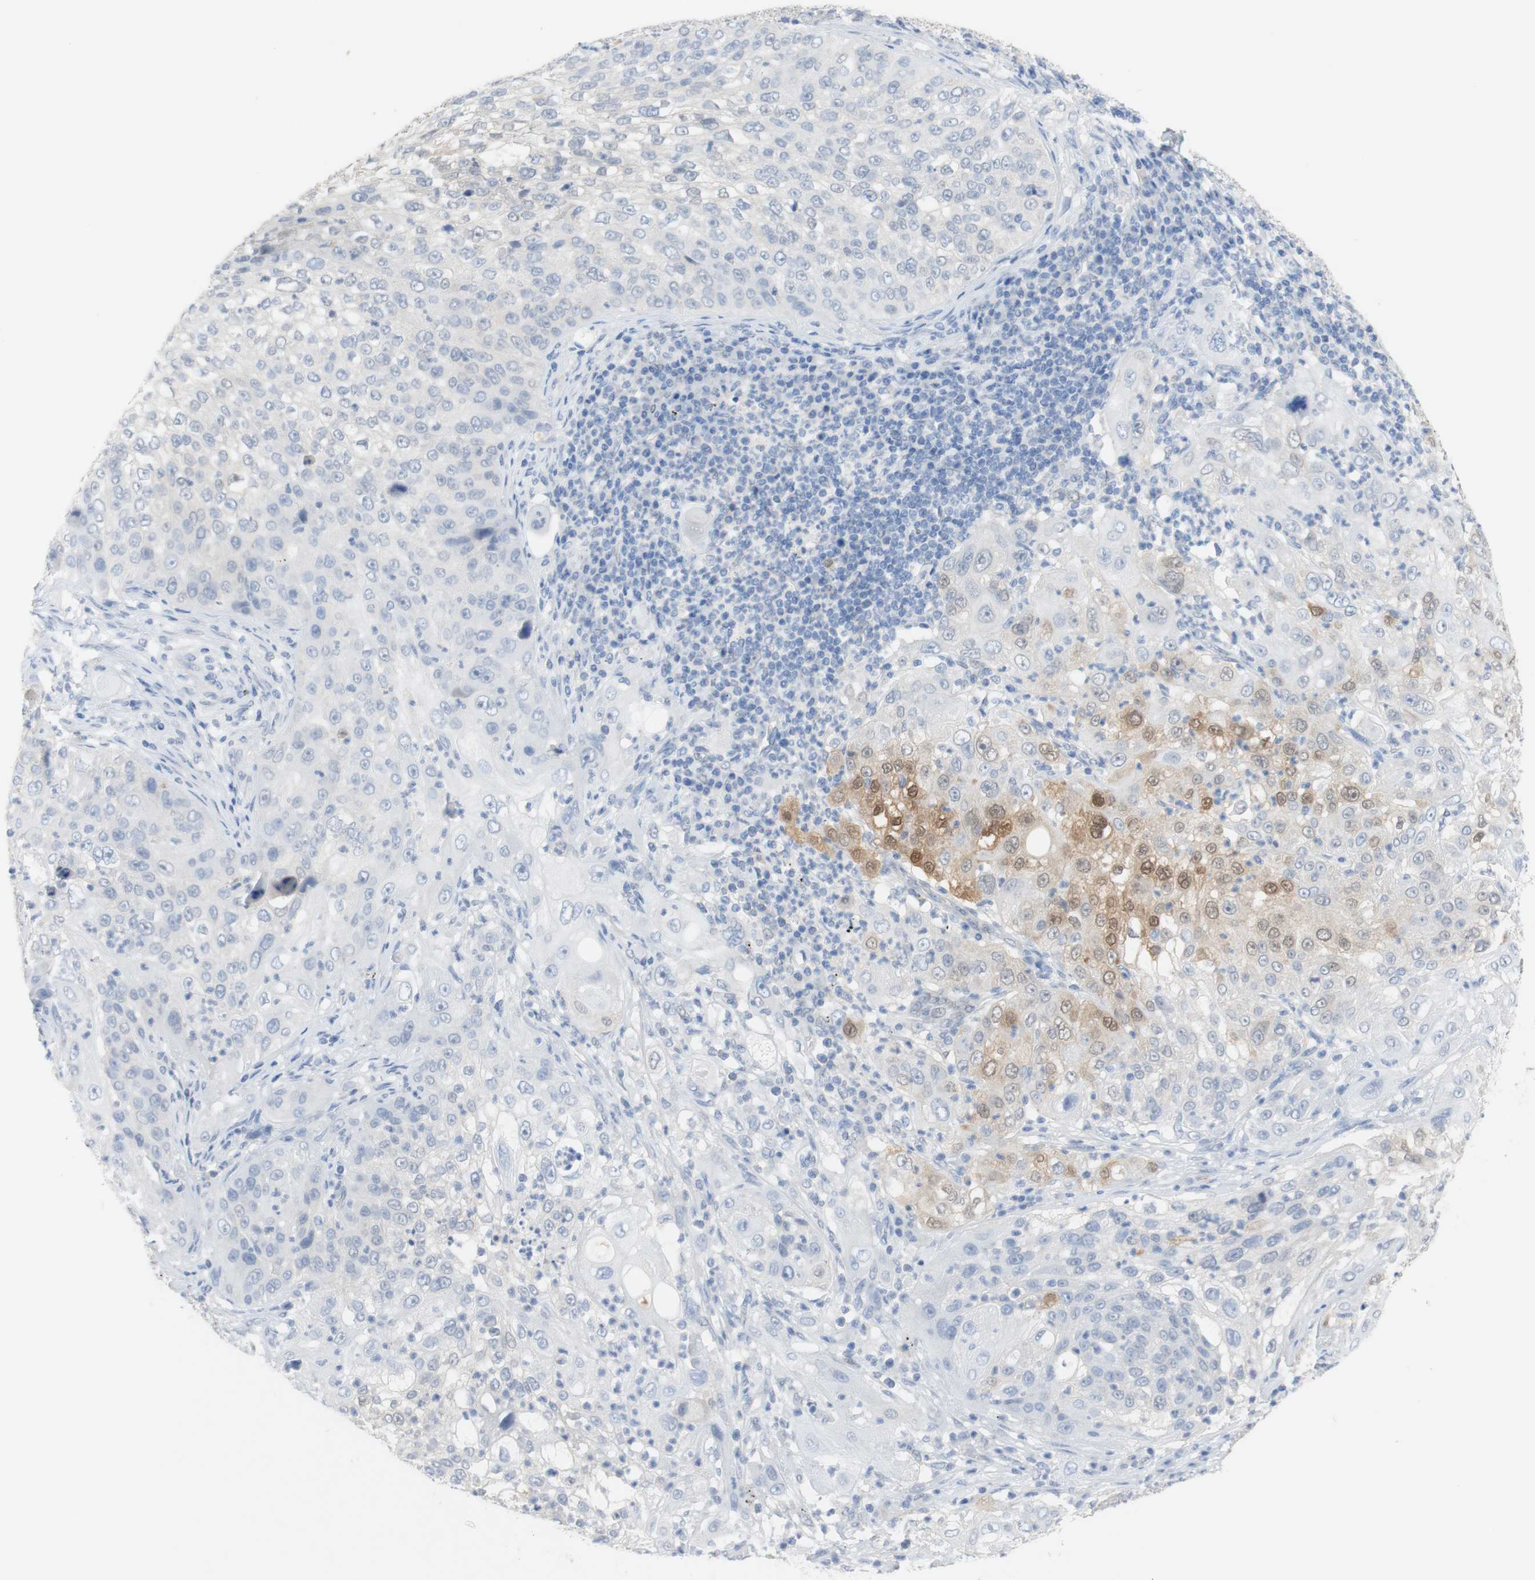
{"staining": {"intensity": "moderate", "quantity": "<25%", "location": "cytoplasmic/membranous,nuclear"}, "tissue": "lung cancer", "cell_type": "Tumor cells", "image_type": "cancer", "snomed": [{"axis": "morphology", "description": "Inflammation, NOS"}, {"axis": "morphology", "description": "Squamous cell carcinoma, NOS"}, {"axis": "topography", "description": "Lymph node"}, {"axis": "topography", "description": "Soft tissue"}, {"axis": "topography", "description": "Lung"}], "caption": "There is low levels of moderate cytoplasmic/membranous and nuclear staining in tumor cells of lung squamous cell carcinoma, as demonstrated by immunohistochemical staining (brown color).", "gene": "SELENBP1", "patient": {"sex": "male", "age": 66}}